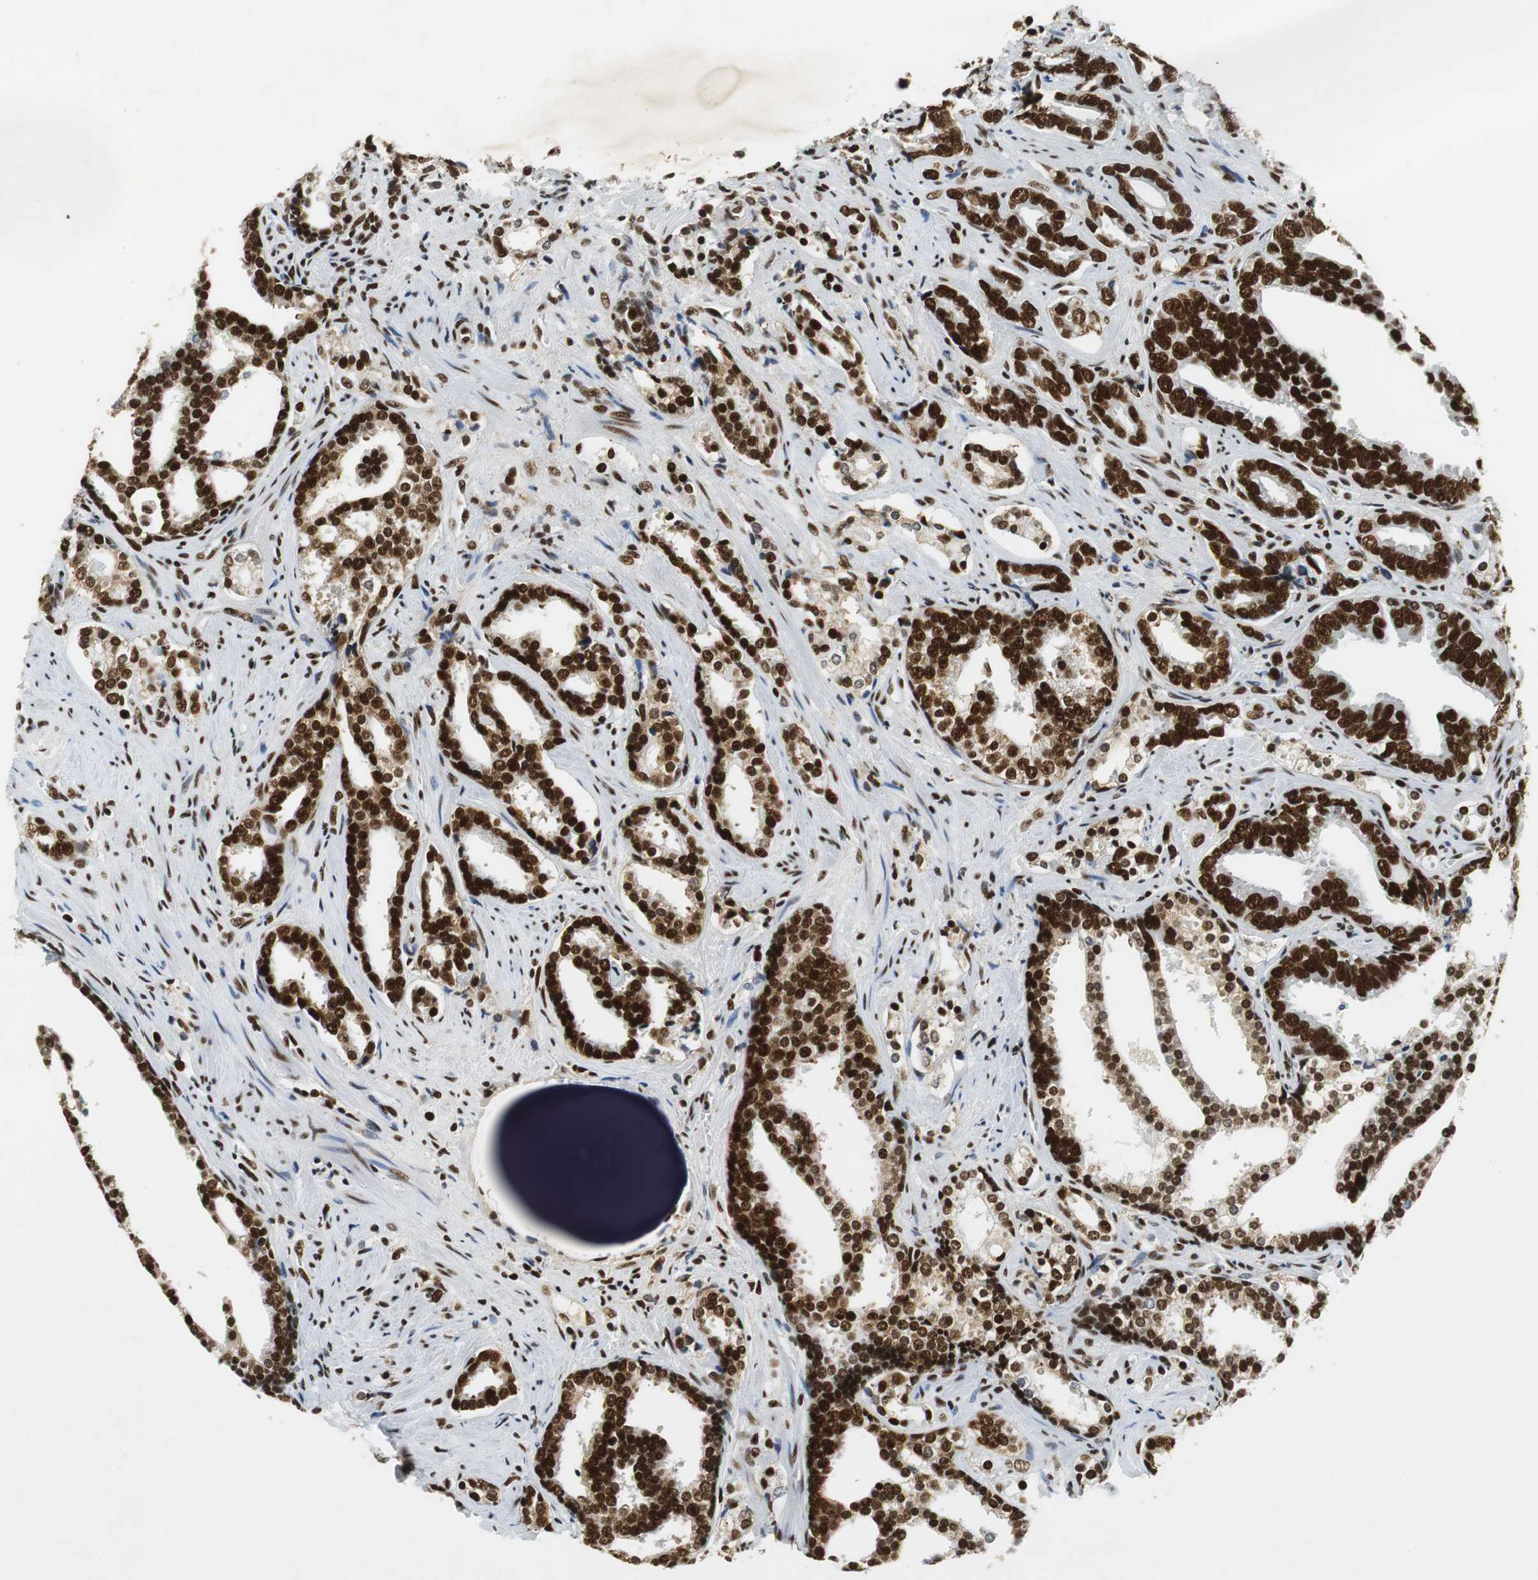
{"staining": {"intensity": "strong", "quantity": ">75%", "location": "cytoplasmic/membranous,nuclear"}, "tissue": "prostate cancer", "cell_type": "Tumor cells", "image_type": "cancer", "snomed": [{"axis": "morphology", "description": "Adenocarcinoma, High grade"}, {"axis": "topography", "description": "Prostate"}], "caption": "IHC micrograph of human adenocarcinoma (high-grade) (prostate) stained for a protein (brown), which exhibits high levels of strong cytoplasmic/membranous and nuclear expression in approximately >75% of tumor cells.", "gene": "PRKDC", "patient": {"sex": "male", "age": 67}}